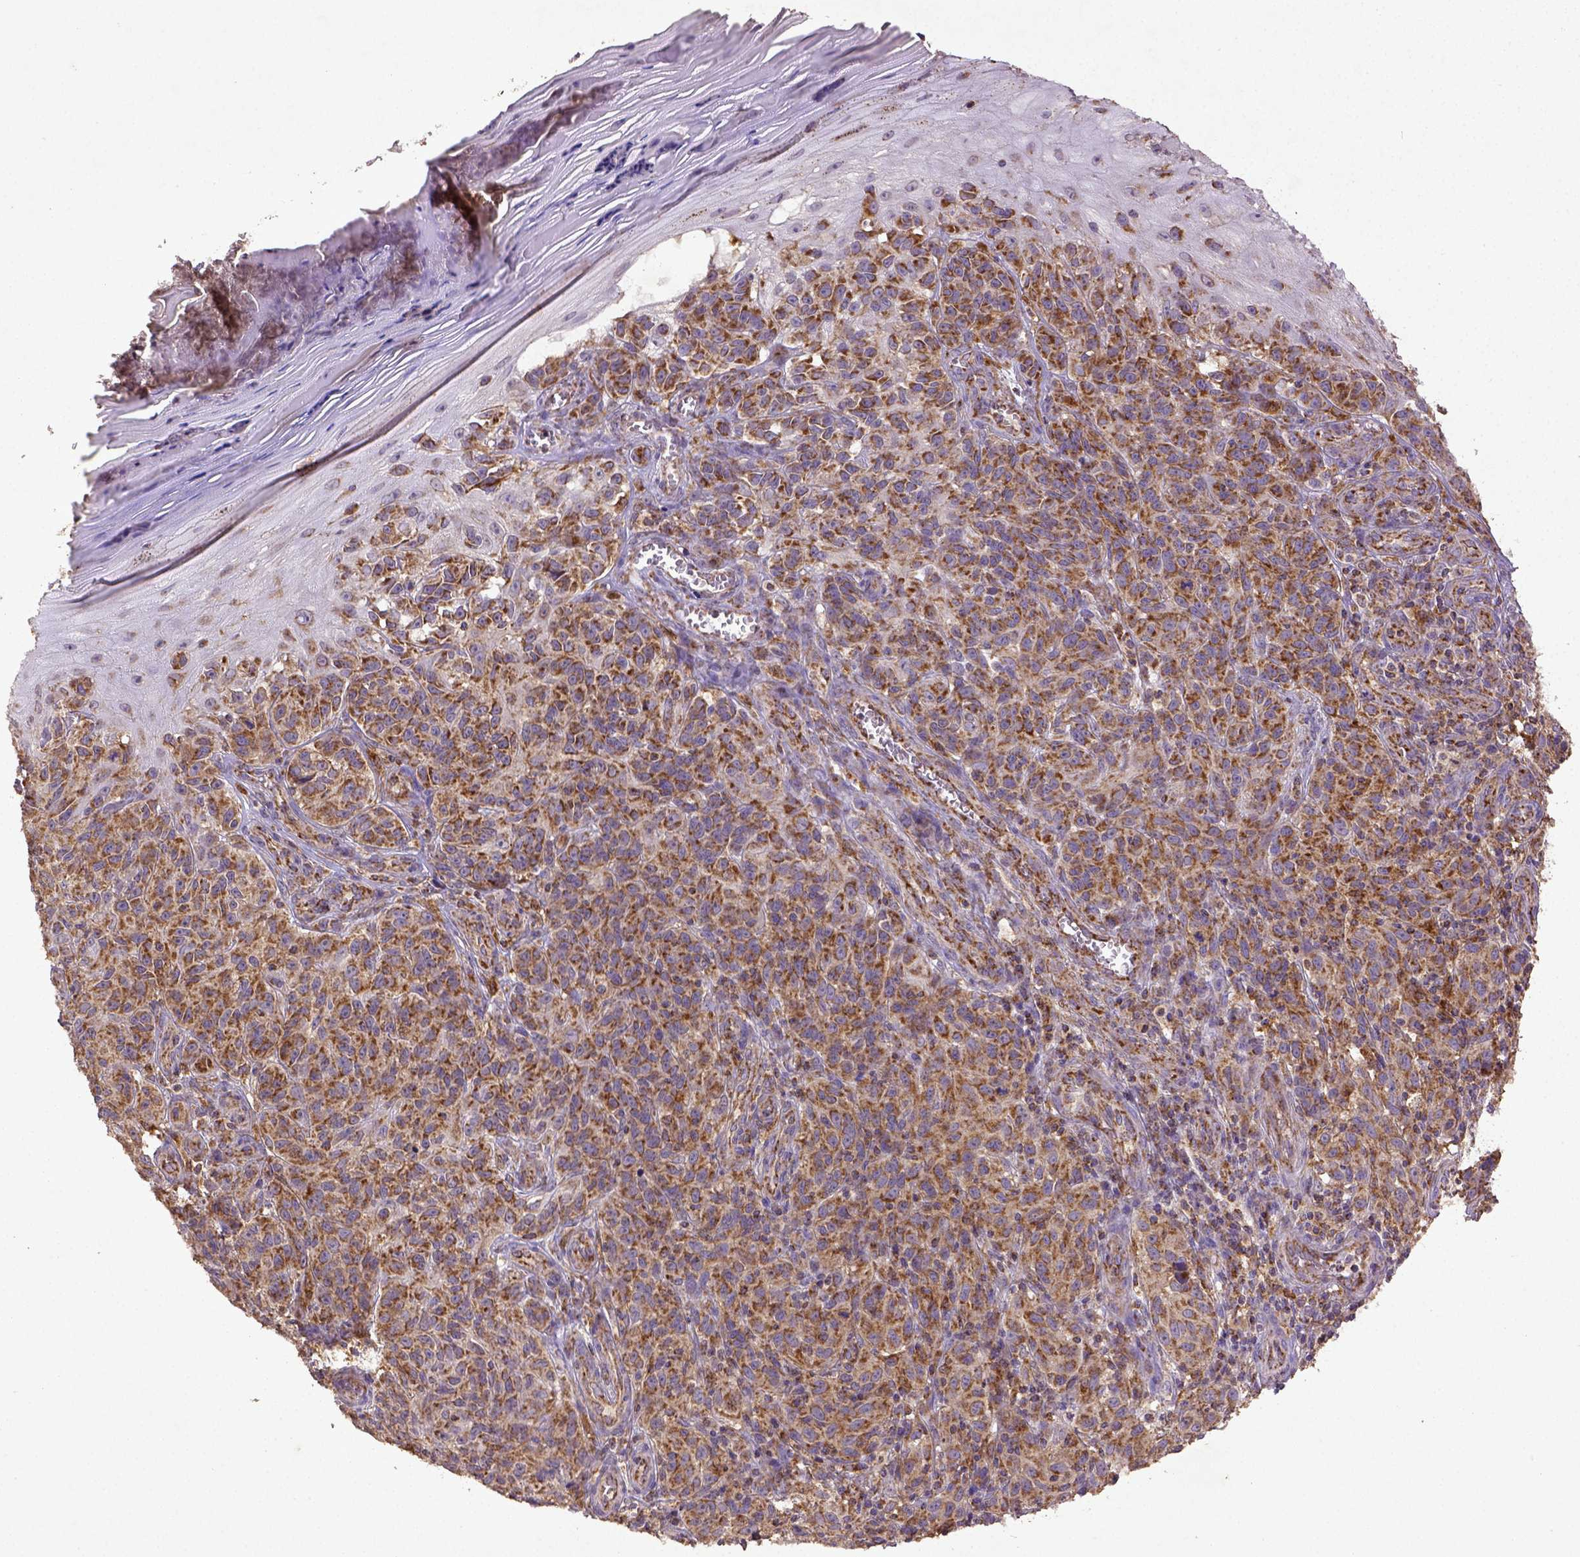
{"staining": {"intensity": "moderate", "quantity": ">75%", "location": "cytoplasmic/membranous"}, "tissue": "melanoma", "cell_type": "Tumor cells", "image_type": "cancer", "snomed": [{"axis": "morphology", "description": "Malignant melanoma, NOS"}, {"axis": "topography", "description": "Skin"}], "caption": "Immunohistochemistry (IHC) micrograph of neoplastic tissue: malignant melanoma stained using IHC displays medium levels of moderate protein expression localized specifically in the cytoplasmic/membranous of tumor cells, appearing as a cytoplasmic/membranous brown color.", "gene": "MT-CO1", "patient": {"sex": "female", "age": 53}}